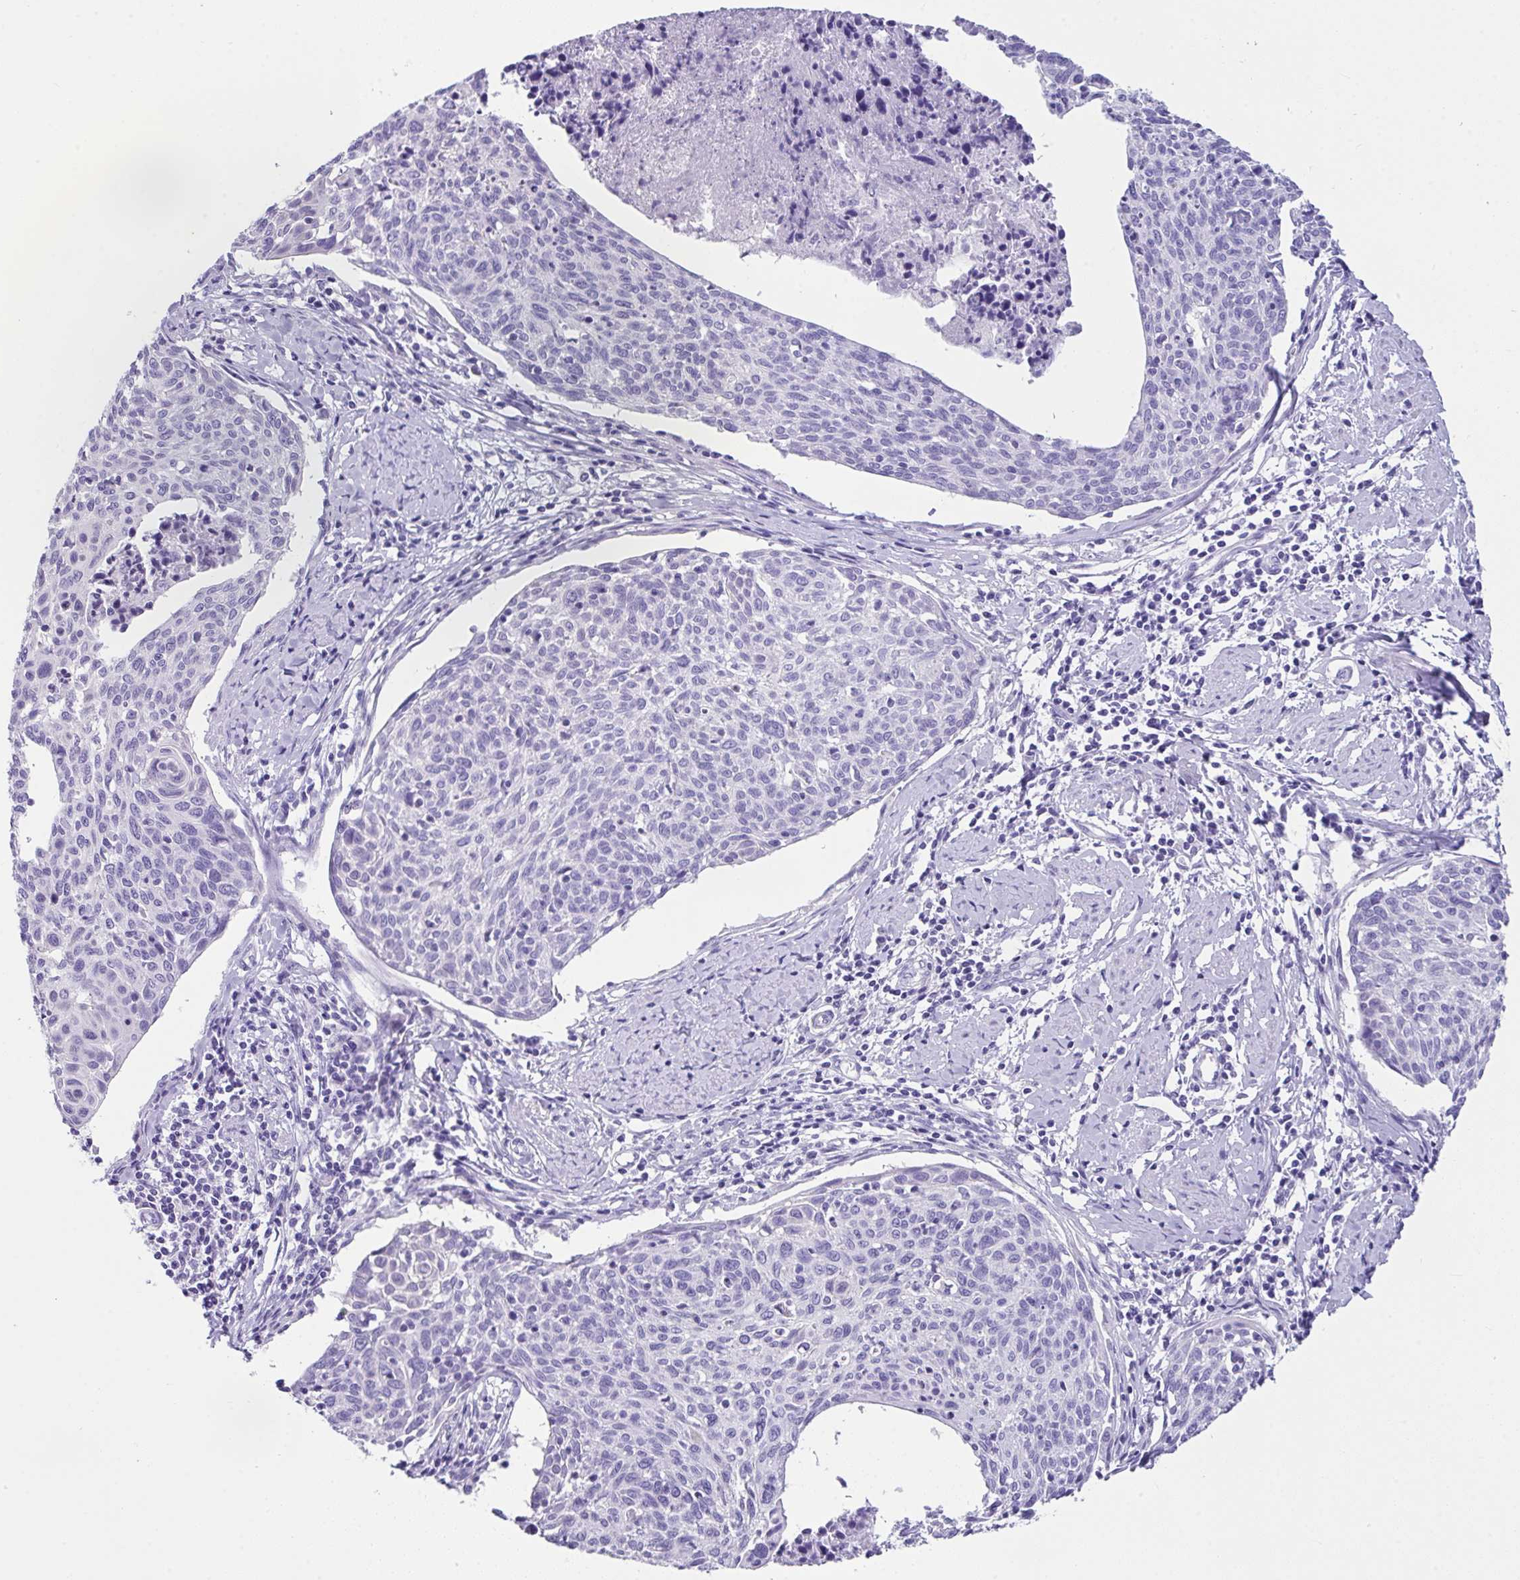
{"staining": {"intensity": "negative", "quantity": "none", "location": "none"}, "tissue": "cervical cancer", "cell_type": "Tumor cells", "image_type": "cancer", "snomed": [{"axis": "morphology", "description": "Squamous cell carcinoma, NOS"}, {"axis": "topography", "description": "Cervix"}], "caption": "This is an immunohistochemistry (IHC) photomicrograph of human cervical squamous cell carcinoma. There is no staining in tumor cells.", "gene": "LGALS4", "patient": {"sex": "female", "age": 49}}